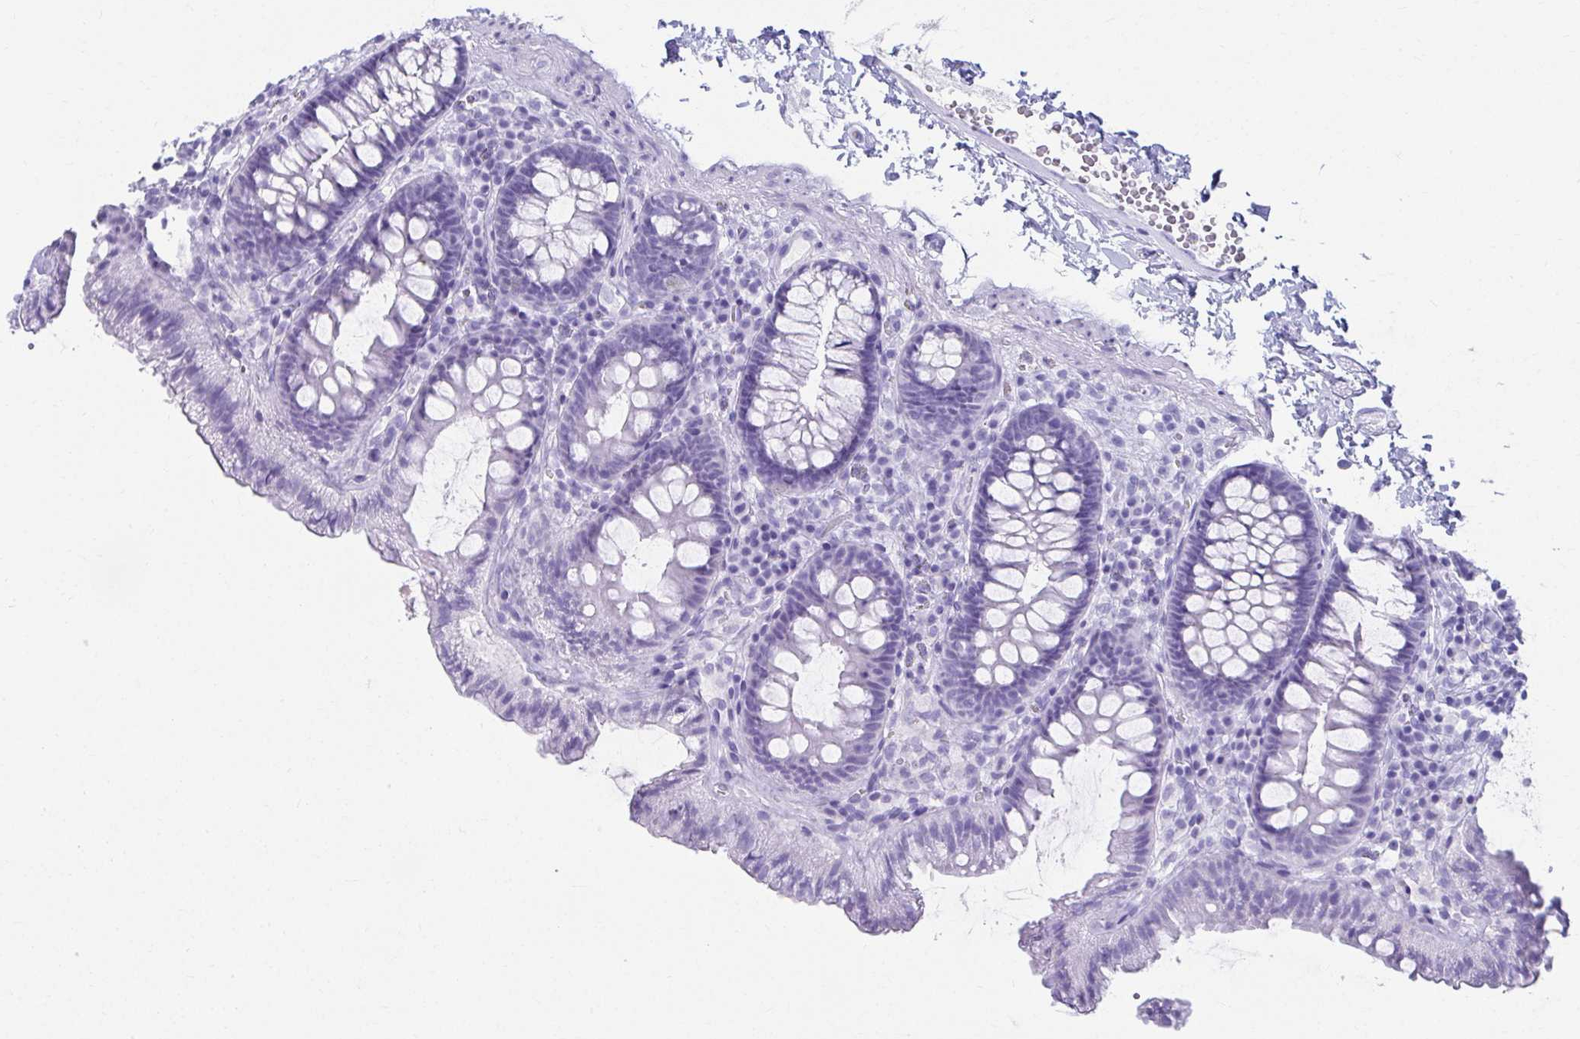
{"staining": {"intensity": "negative", "quantity": "none", "location": "none"}, "tissue": "colon", "cell_type": "Endothelial cells", "image_type": "normal", "snomed": [{"axis": "morphology", "description": "Normal tissue, NOS"}, {"axis": "topography", "description": "Colon"}, {"axis": "topography", "description": "Peripheral nerve tissue"}], "caption": "Immunohistochemistry of unremarkable colon displays no positivity in endothelial cells. Brightfield microscopy of immunohistochemistry (IHC) stained with DAB (3,3'-diaminobenzidine) (brown) and hematoxylin (blue), captured at high magnification.", "gene": "ATP4B", "patient": {"sex": "male", "age": 84}}